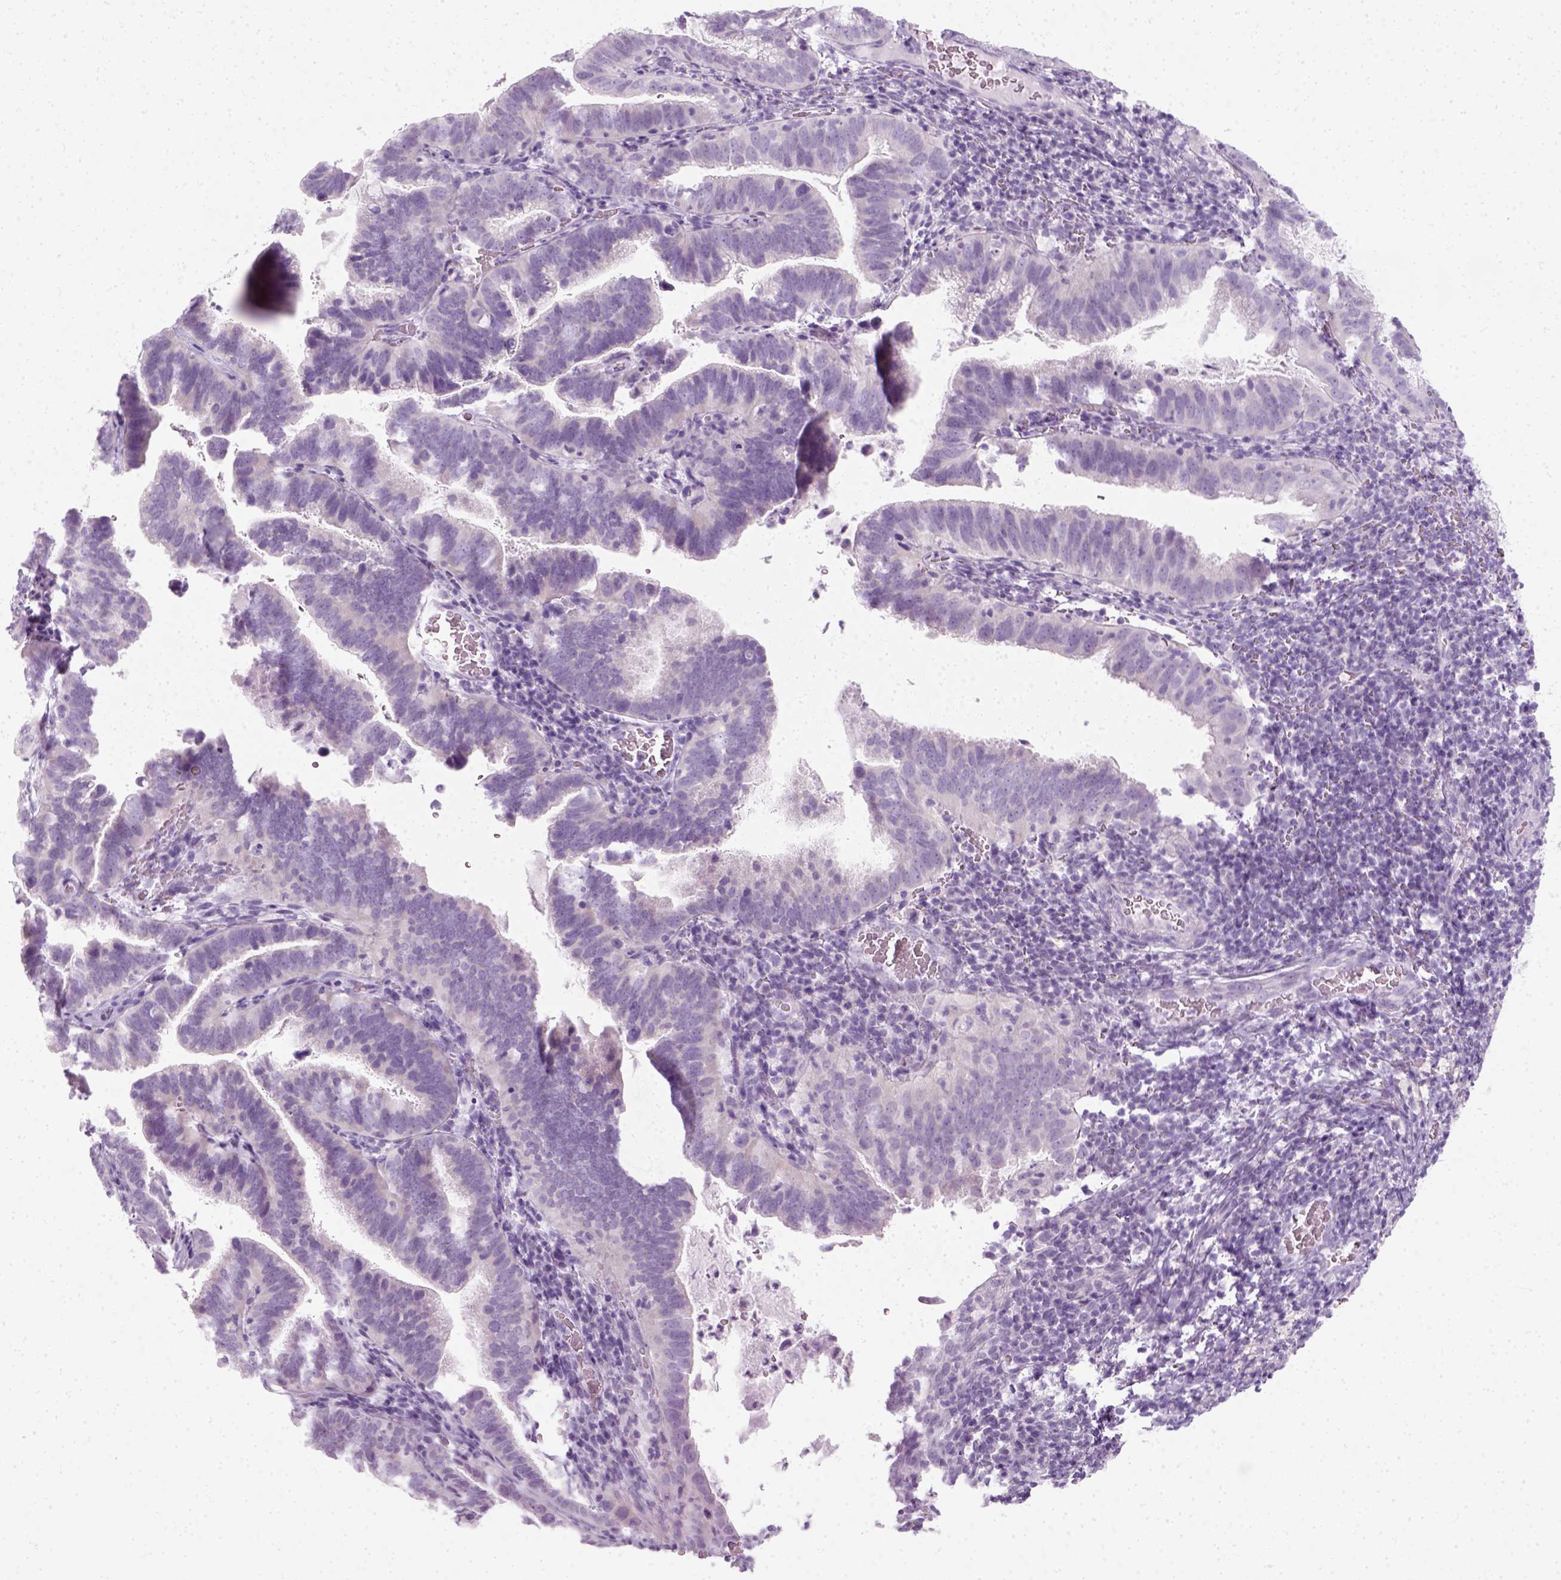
{"staining": {"intensity": "negative", "quantity": "none", "location": "none"}, "tissue": "cervical cancer", "cell_type": "Tumor cells", "image_type": "cancer", "snomed": [{"axis": "morphology", "description": "Adenocarcinoma, NOS"}, {"axis": "topography", "description": "Cervix"}], "caption": "High magnification brightfield microscopy of cervical adenocarcinoma stained with DAB (3,3'-diaminobenzidine) (brown) and counterstained with hematoxylin (blue): tumor cells show no significant expression.", "gene": "SLC12A5", "patient": {"sex": "female", "age": 61}}